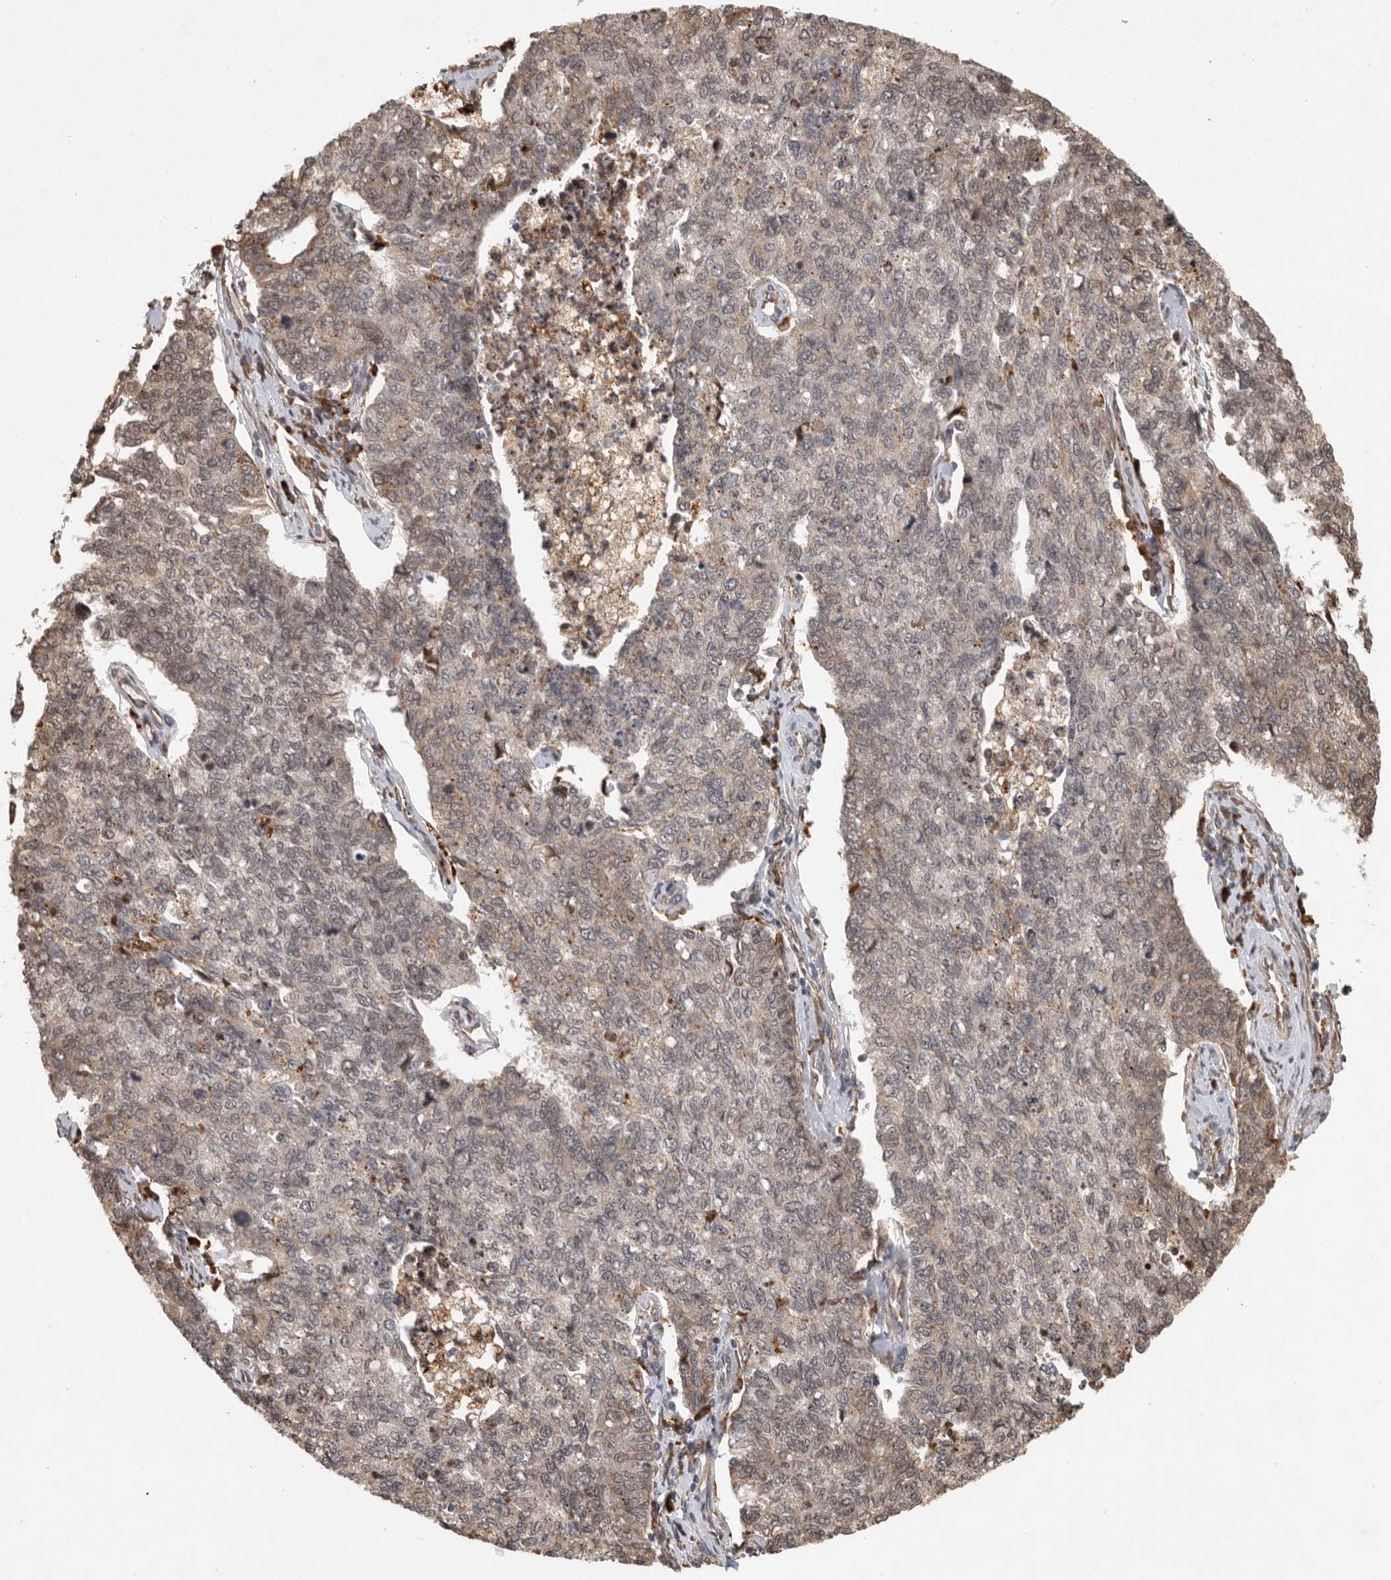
{"staining": {"intensity": "weak", "quantity": "<25%", "location": "cytoplasmic/membranous,nuclear"}, "tissue": "cervical cancer", "cell_type": "Tumor cells", "image_type": "cancer", "snomed": [{"axis": "morphology", "description": "Squamous cell carcinoma, NOS"}, {"axis": "topography", "description": "Cervix"}], "caption": "Tumor cells show no significant positivity in cervical cancer.", "gene": "ZNF83", "patient": {"sex": "female", "age": 63}}